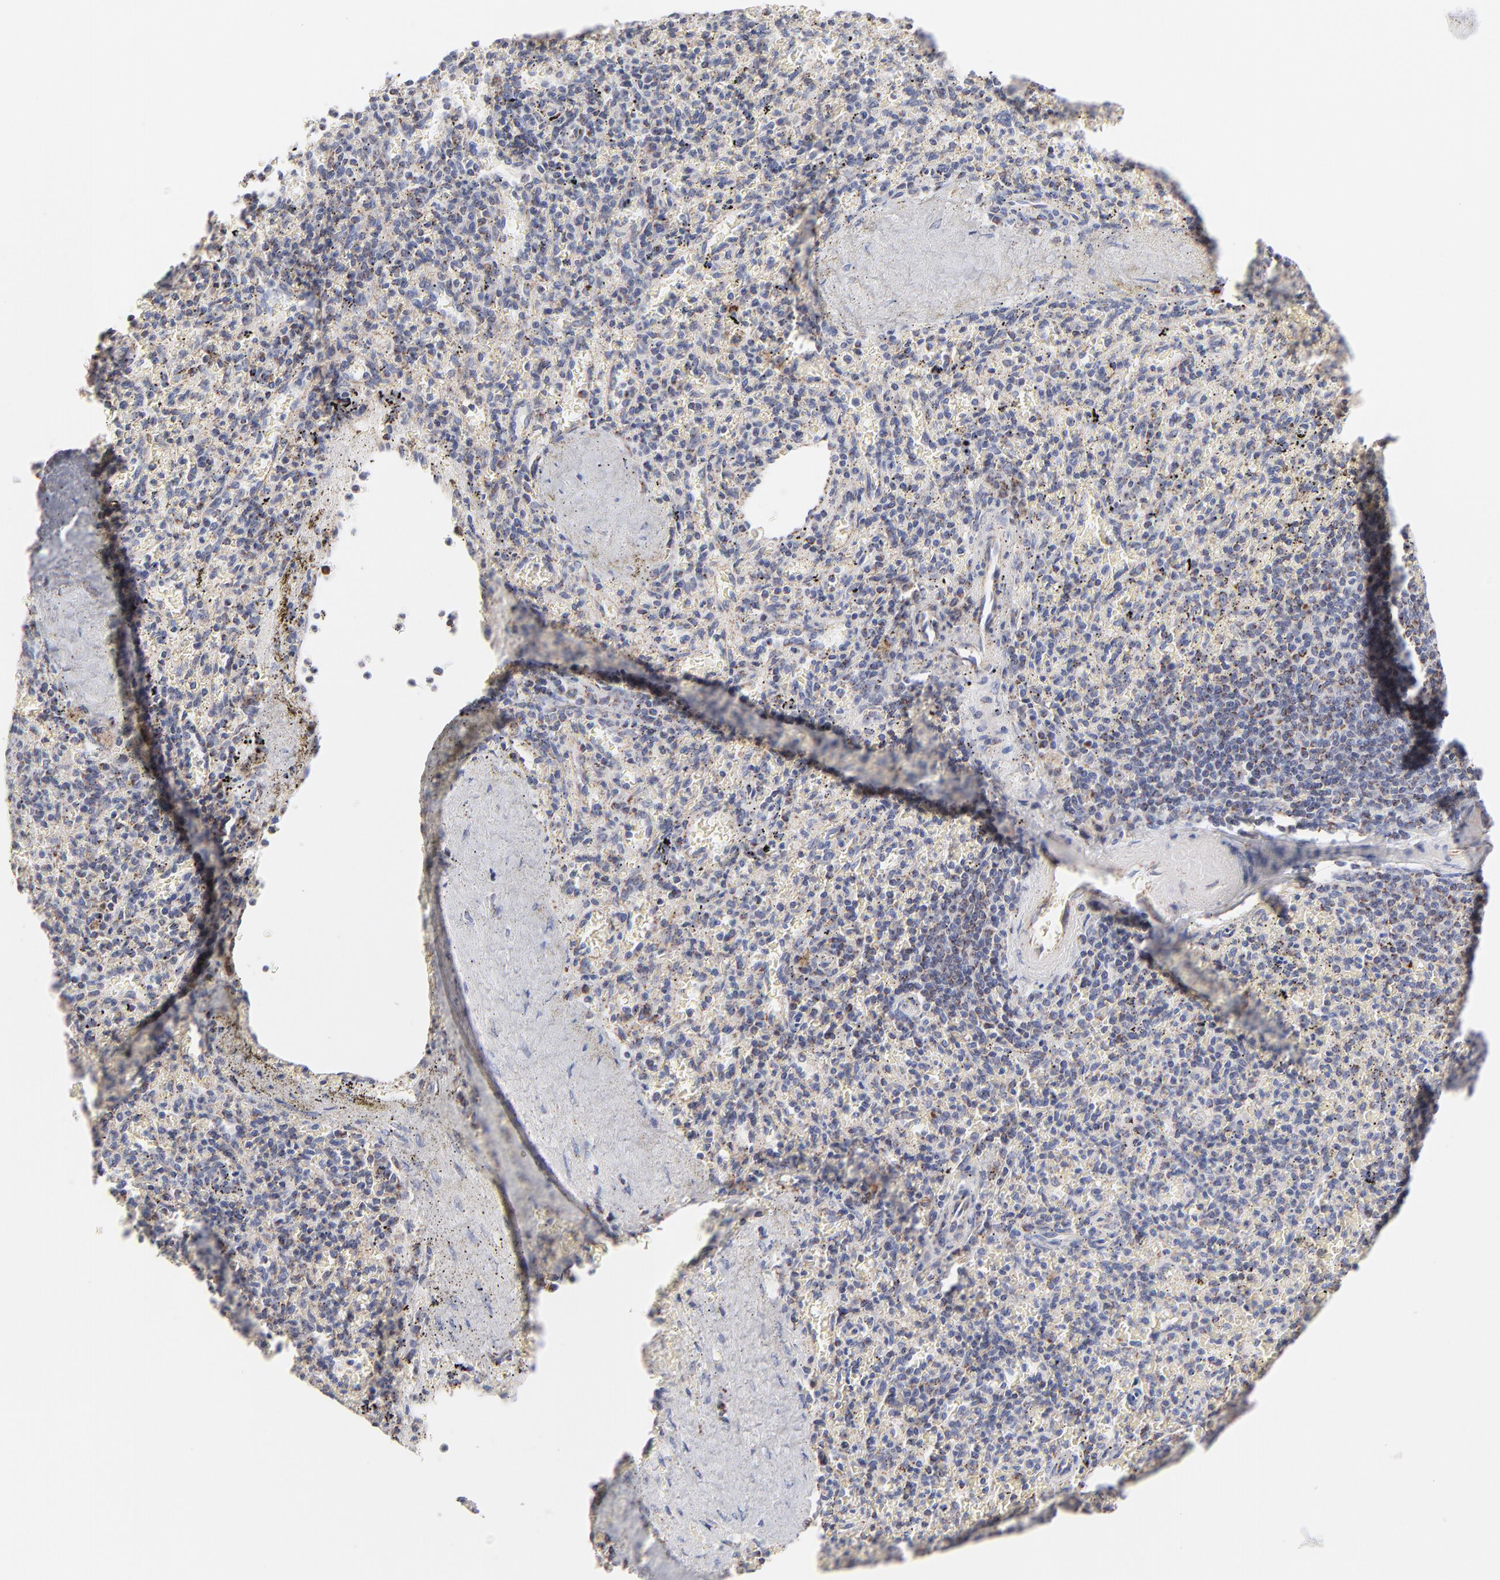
{"staining": {"intensity": "negative", "quantity": "none", "location": "none"}, "tissue": "spleen", "cell_type": "Cells in red pulp", "image_type": "normal", "snomed": [{"axis": "morphology", "description": "Normal tissue, NOS"}, {"axis": "topography", "description": "Spleen"}], "caption": "Cells in red pulp show no significant staining in unremarkable spleen. (DAB IHC, high magnification).", "gene": "MRPL58", "patient": {"sex": "female", "age": 43}}